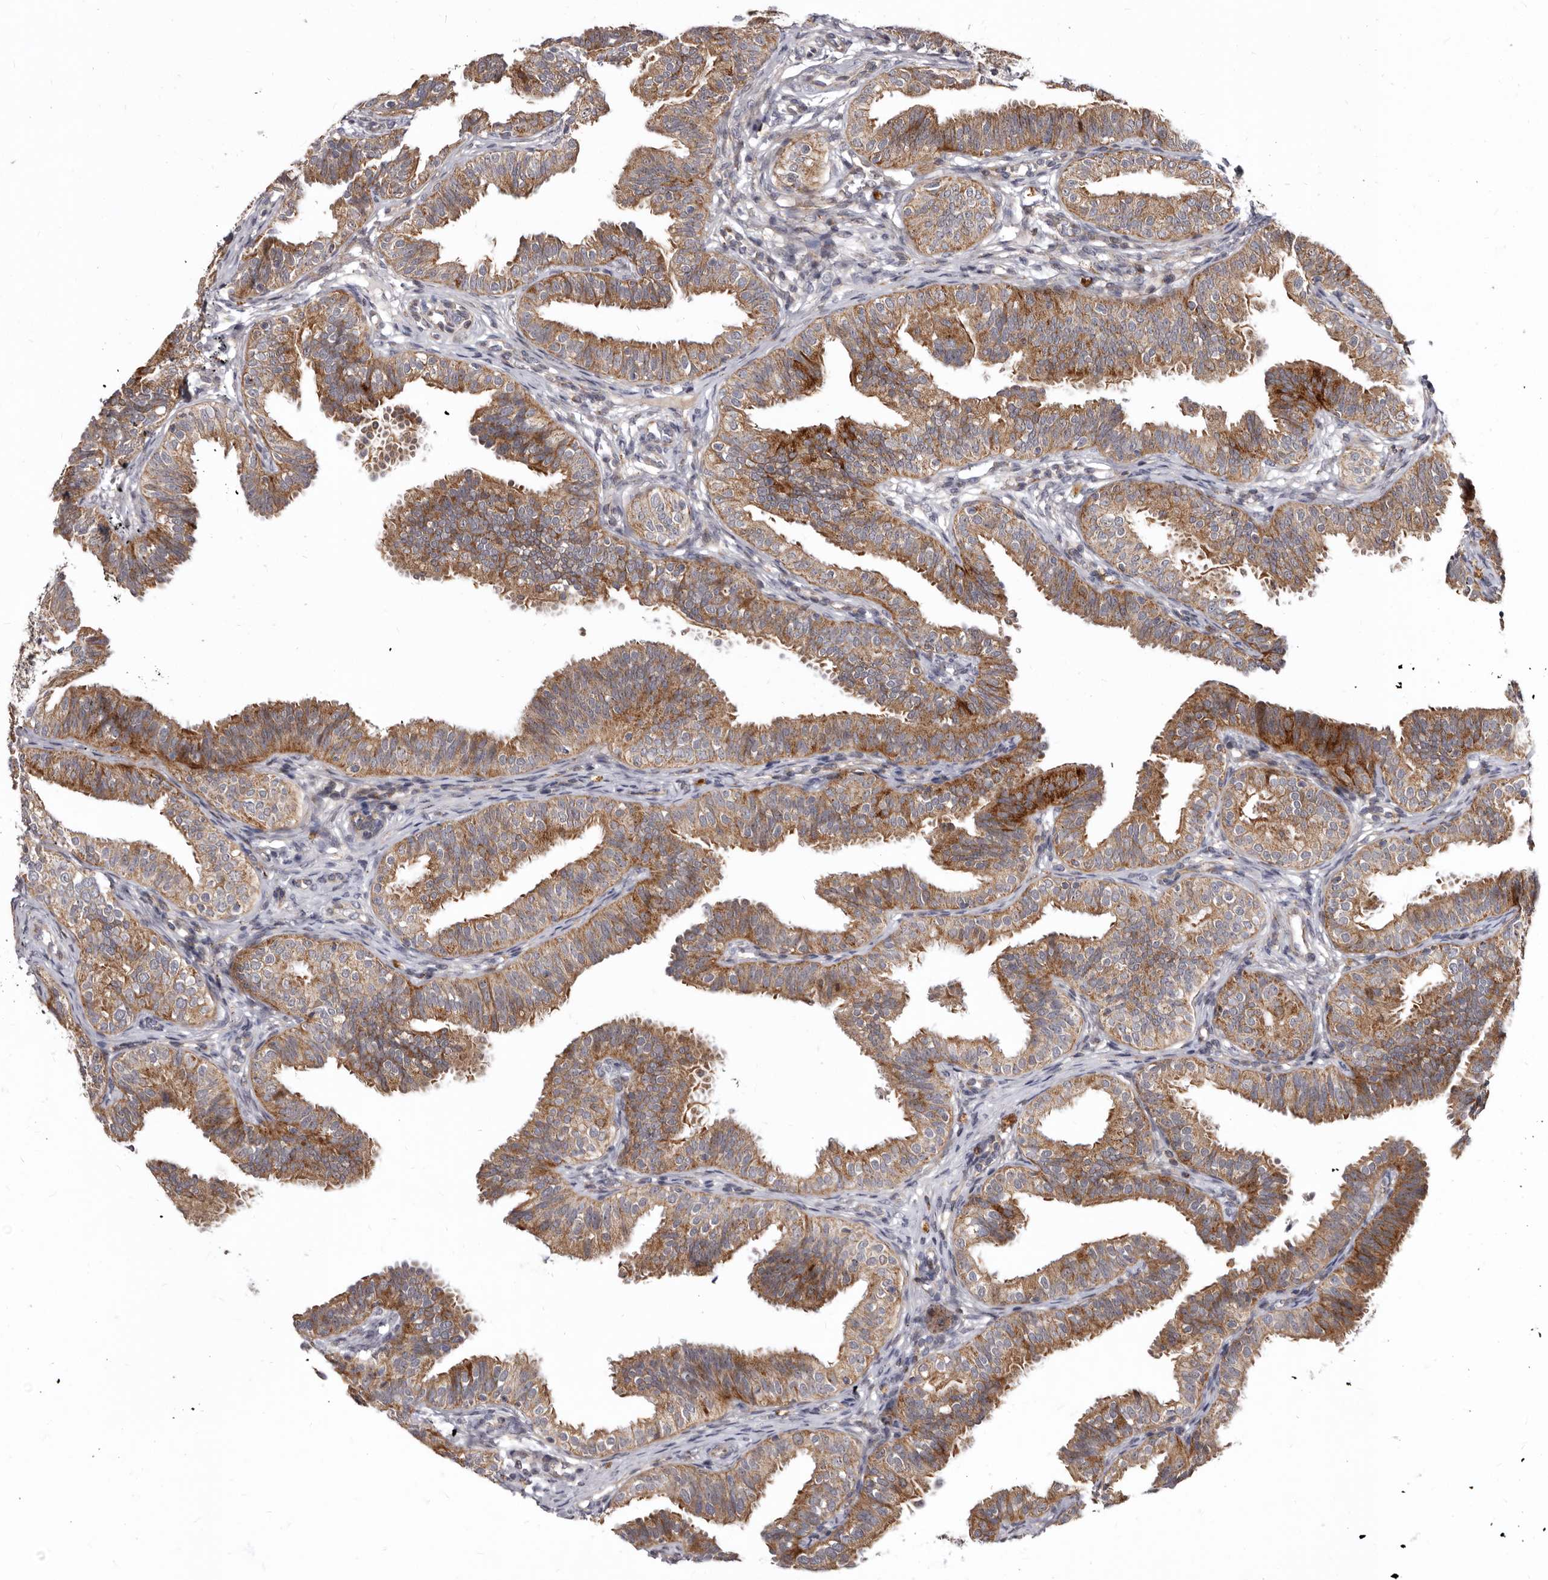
{"staining": {"intensity": "moderate", "quantity": ">75%", "location": "cytoplasmic/membranous"}, "tissue": "fallopian tube", "cell_type": "Glandular cells", "image_type": "normal", "snomed": [{"axis": "morphology", "description": "Normal tissue, NOS"}, {"axis": "topography", "description": "Fallopian tube"}], "caption": "This photomicrograph demonstrates immunohistochemistry staining of benign human fallopian tube, with medium moderate cytoplasmic/membranous positivity in approximately >75% of glandular cells.", "gene": "SMC4", "patient": {"sex": "female", "age": 35}}